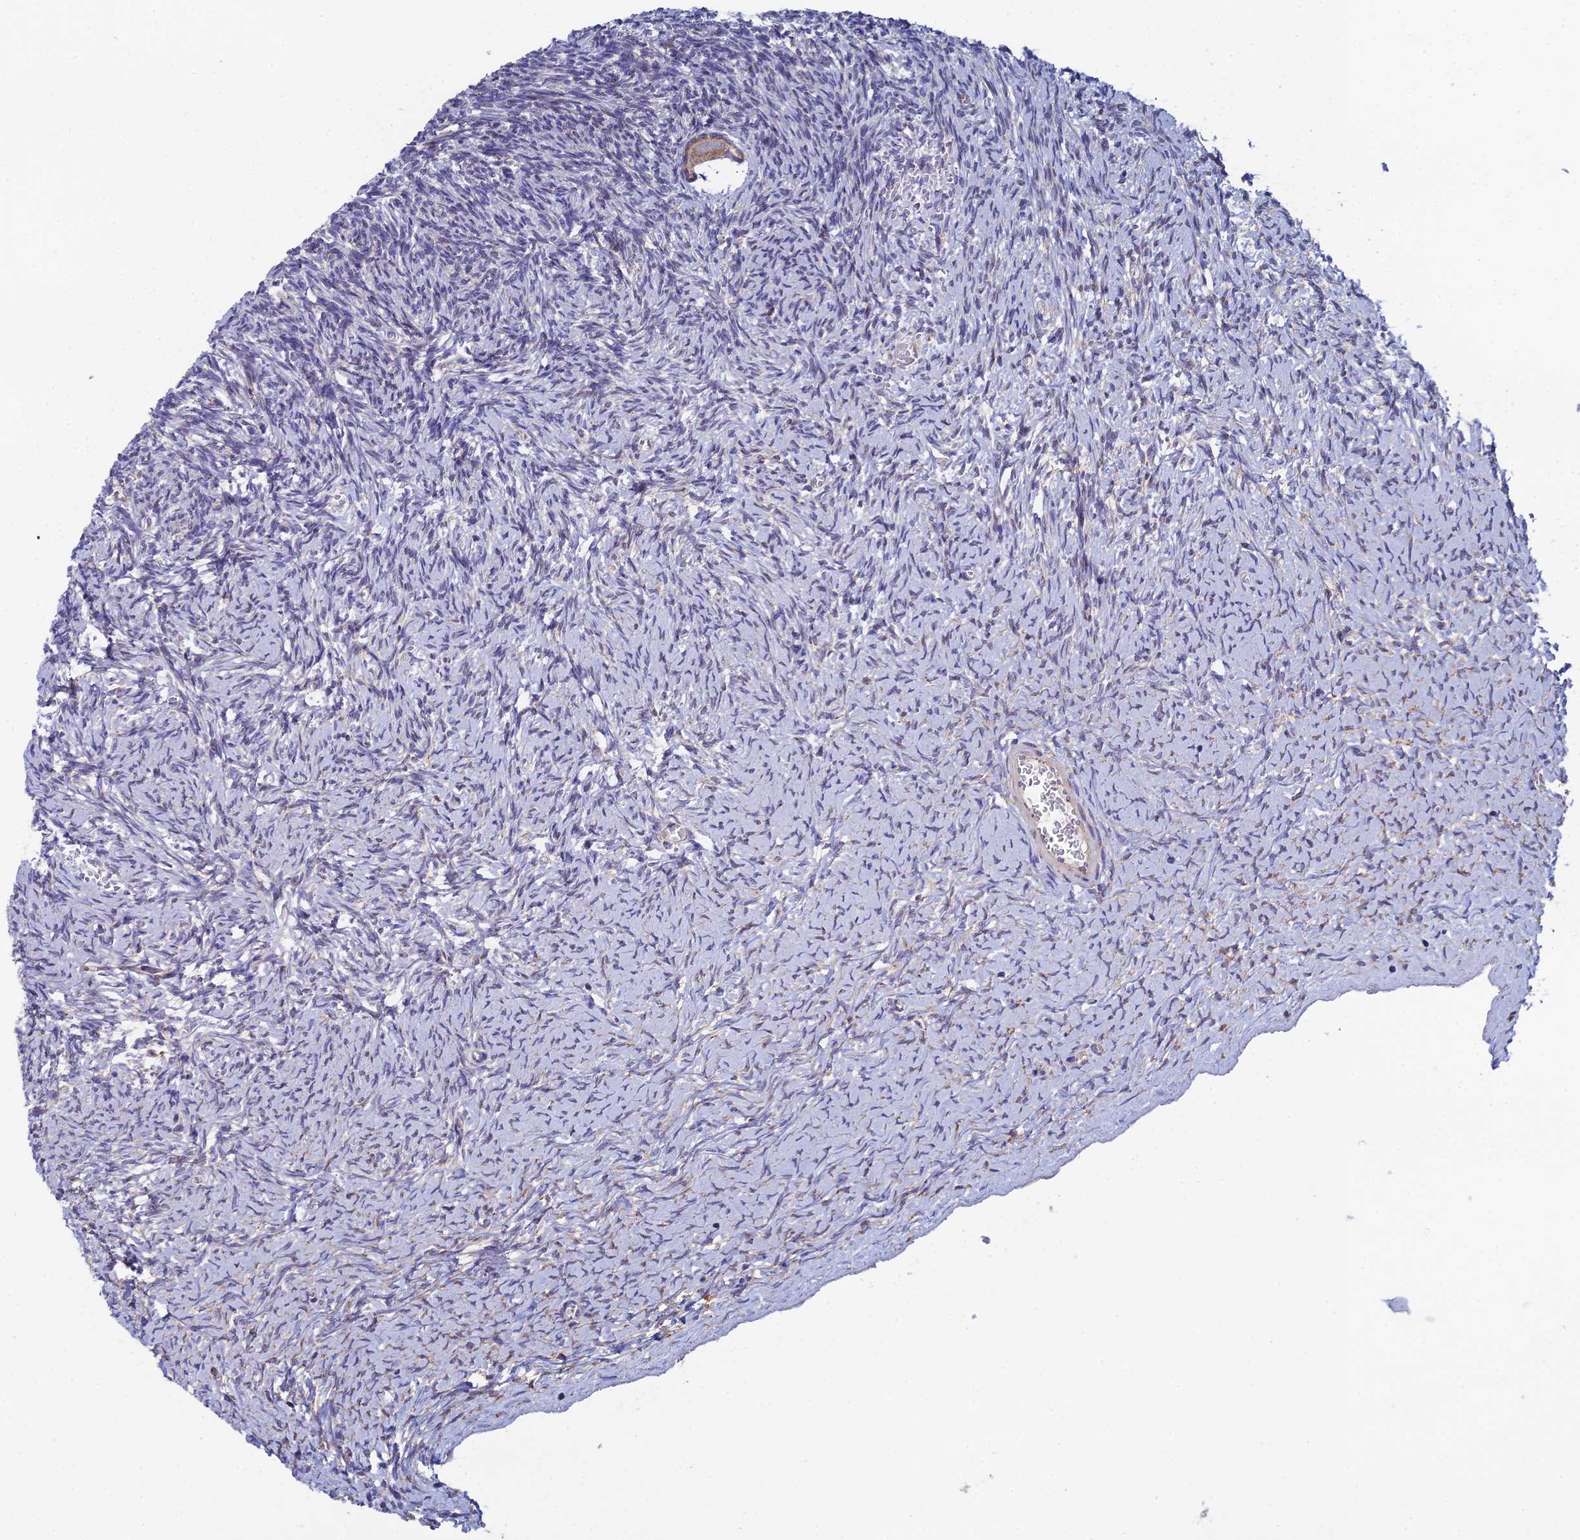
{"staining": {"intensity": "moderate", "quantity": ">75%", "location": "cytoplasmic/membranous"}, "tissue": "ovary", "cell_type": "Follicle cells", "image_type": "normal", "snomed": [{"axis": "morphology", "description": "Normal tissue, NOS"}, {"axis": "topography", "description": "Ovary"}], "caption": "This is a micrograph of immunohistochemistry (IHC) staining of benign ovary, which shows moderate positivity in the cytoplasmic/membranous of follicle cells.", "gene": "CLCN3", "patient": {"sex": "female", "age": 39}}